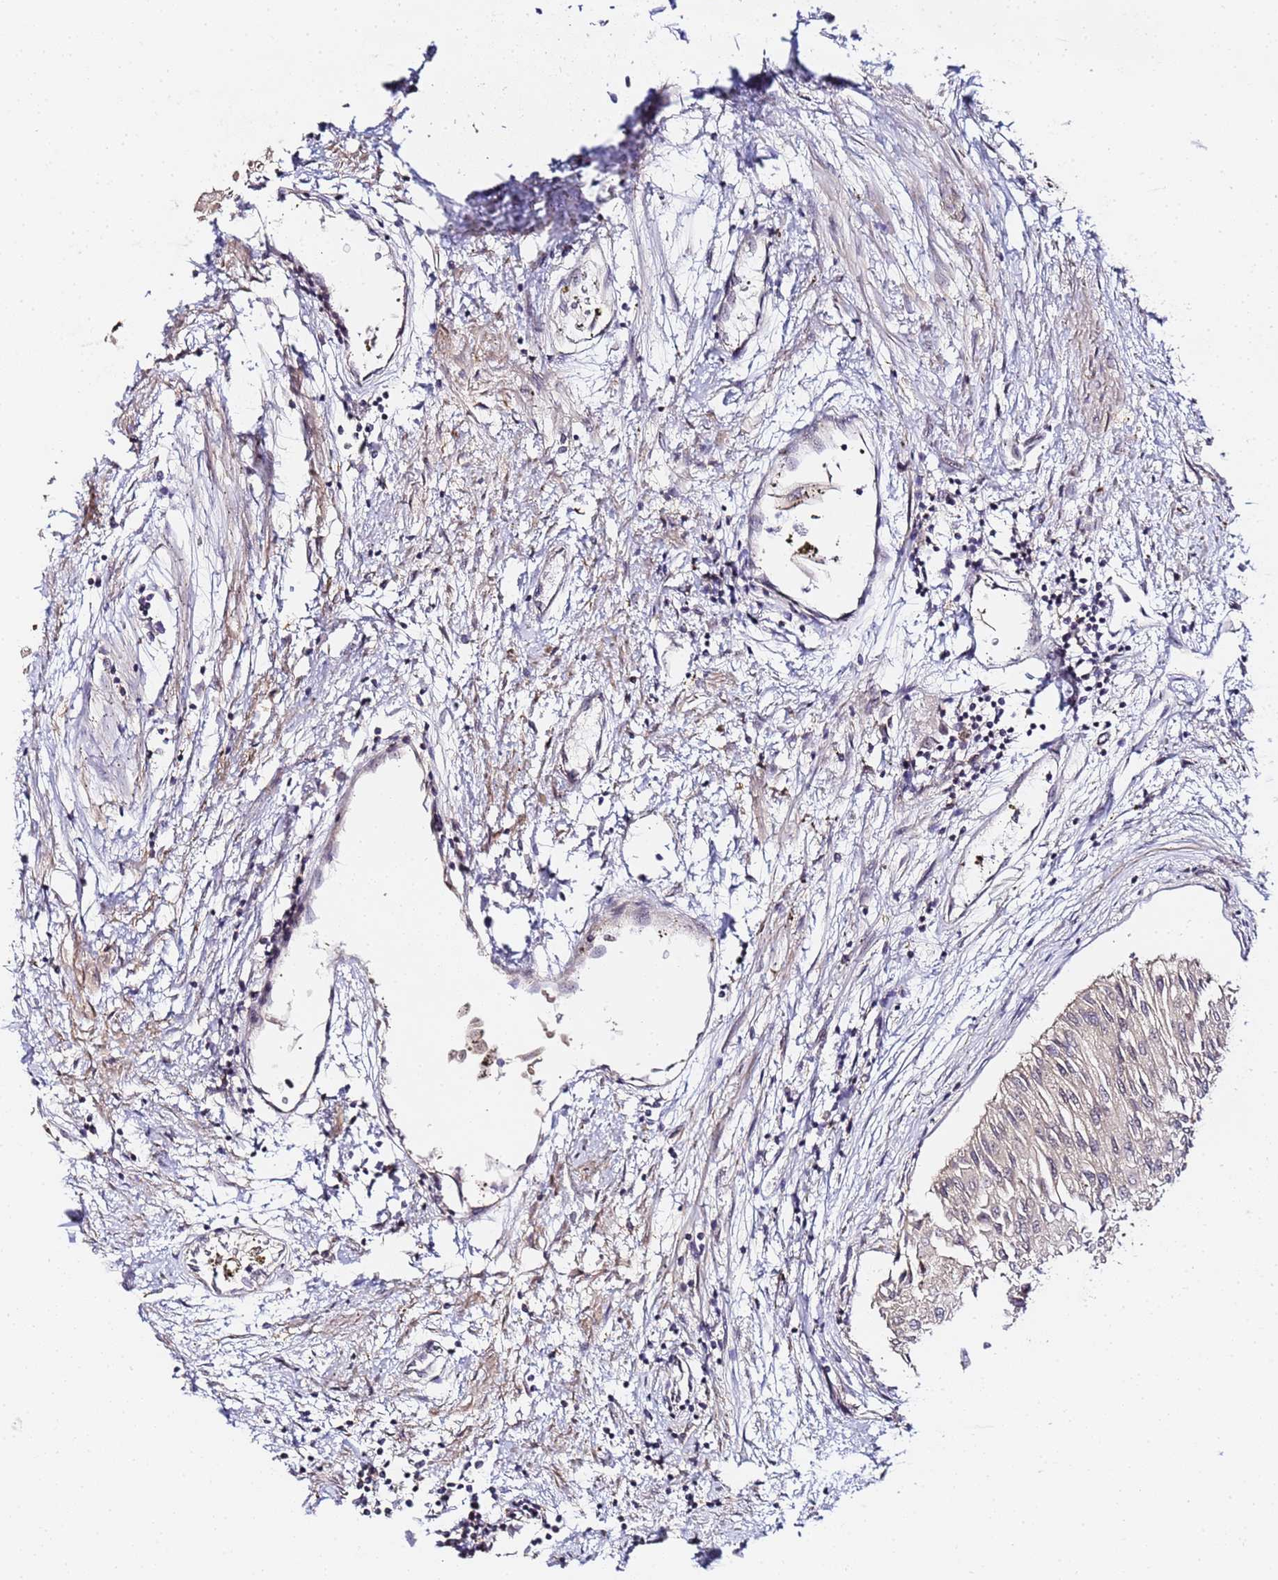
{"staining": {"intensity": "weak", "quantity": "<25%", "location": "nuclear"}, "tissue": "urothelial cancer", "cell_type": "Tumor cells", "image_type": "cancer", "snomed": [{"axis": "morphology", "description": "Urothelial carcinoma, Low grade"}, {"axis": "topography", "description": "Urinary bladder"}], "caption": "The immunohistochemistry histopathology image has no significant expression in tumor cells of urothelial cancer tissue. (Brightfield microscopy of DAB immunohistochemistry at high magnification).", "gene": "LSM3", "patient": {"sex": "male", "age": 67}}